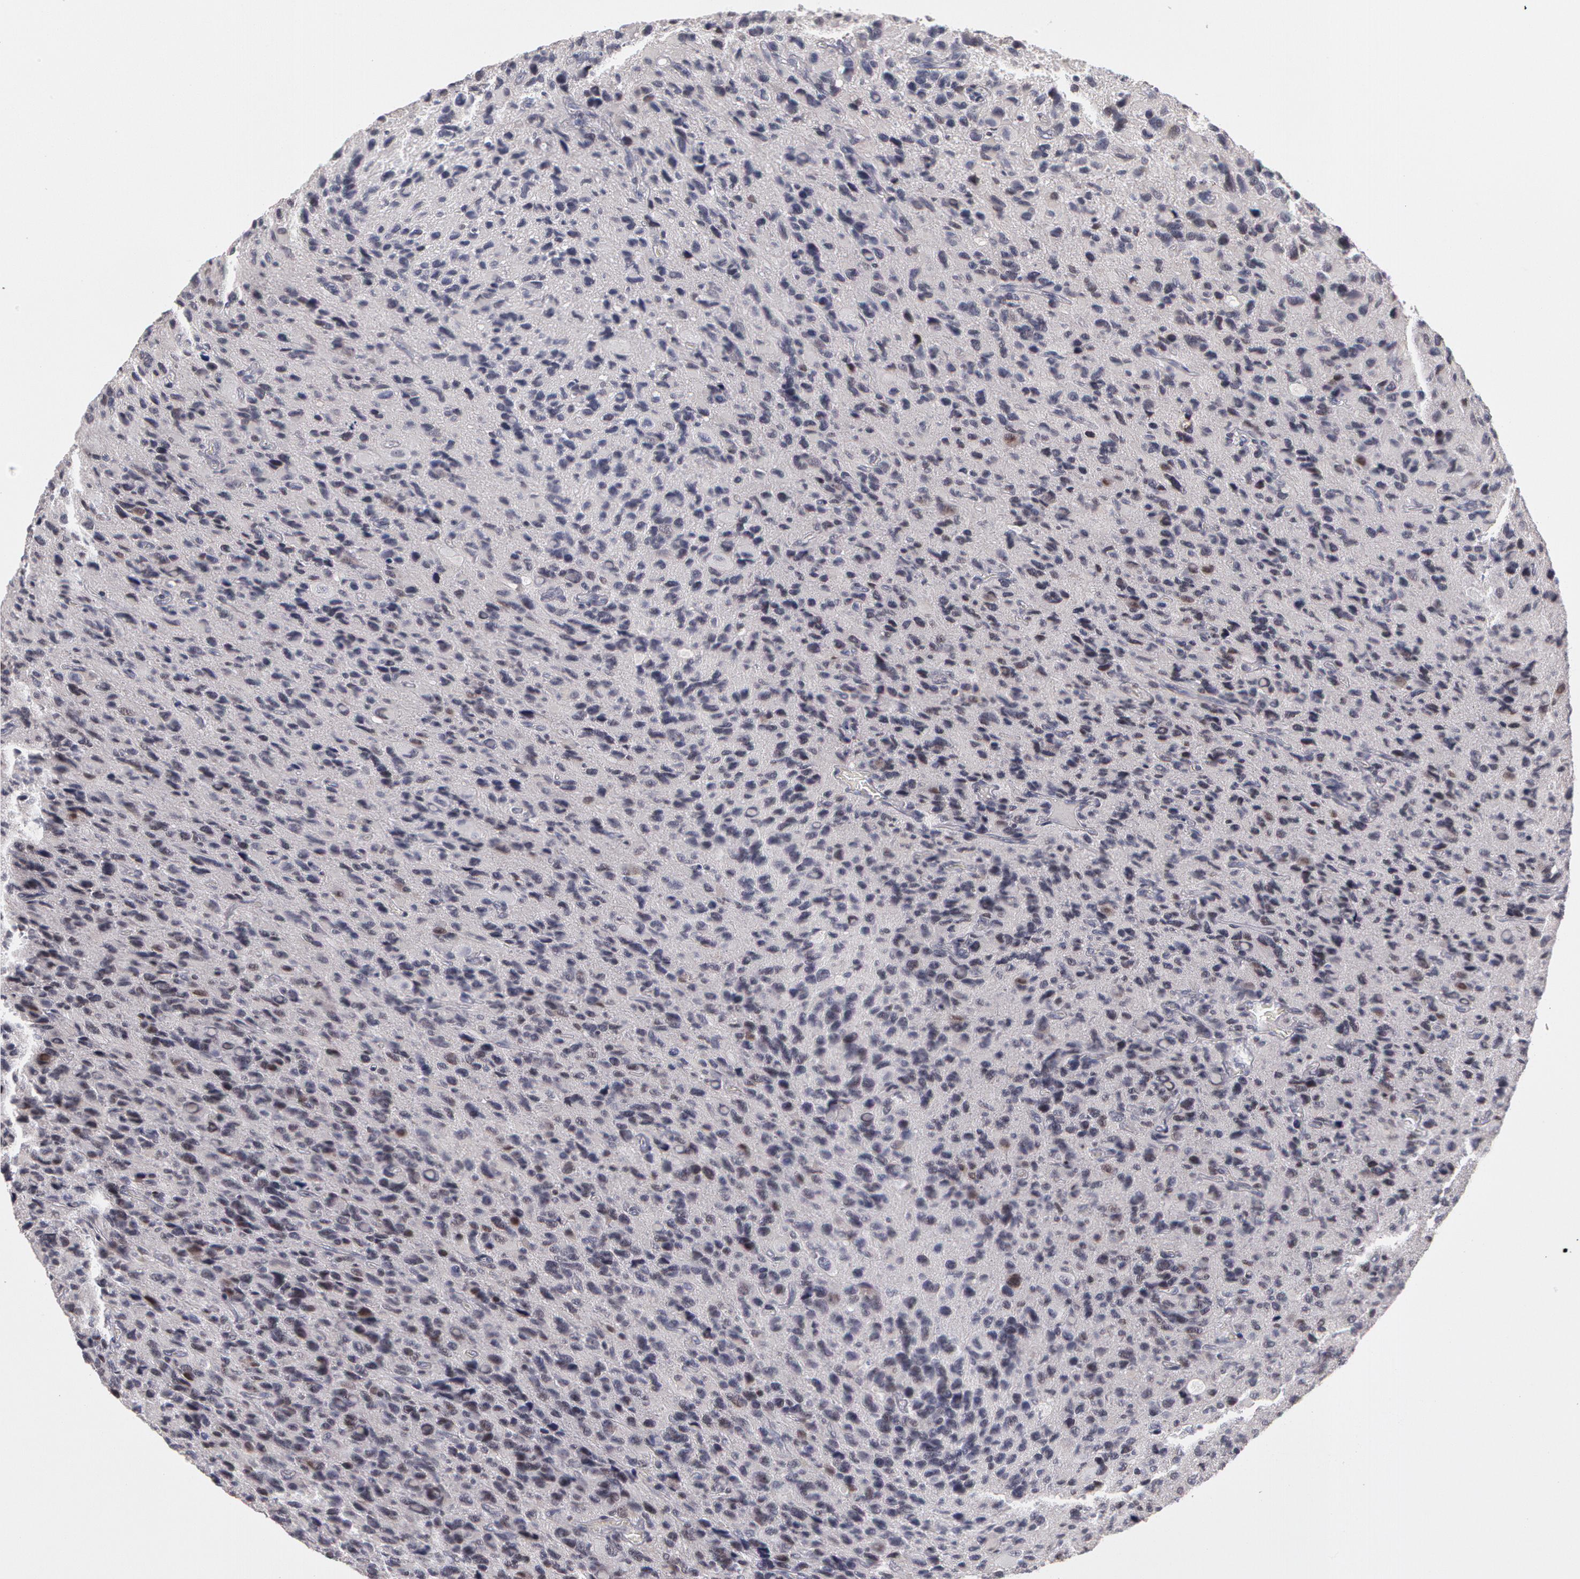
{"staining": {"intensity": "negative", "quantity": "none", "location": "none"}, "tissue": "glioma", "cell_type": "Tumor cells", "image_type": "cancer", "snomed": [{"axis": "morphology", "description": "Glioma, malignant, High grade"}, {"axis": "topography", "description": "Brain"}], "caption": "Glioma stained for a protein using IHC displays no staining tumor cells.", "gene": "PRICKLE1", "patient": {"sex": "male", "age": 77}}